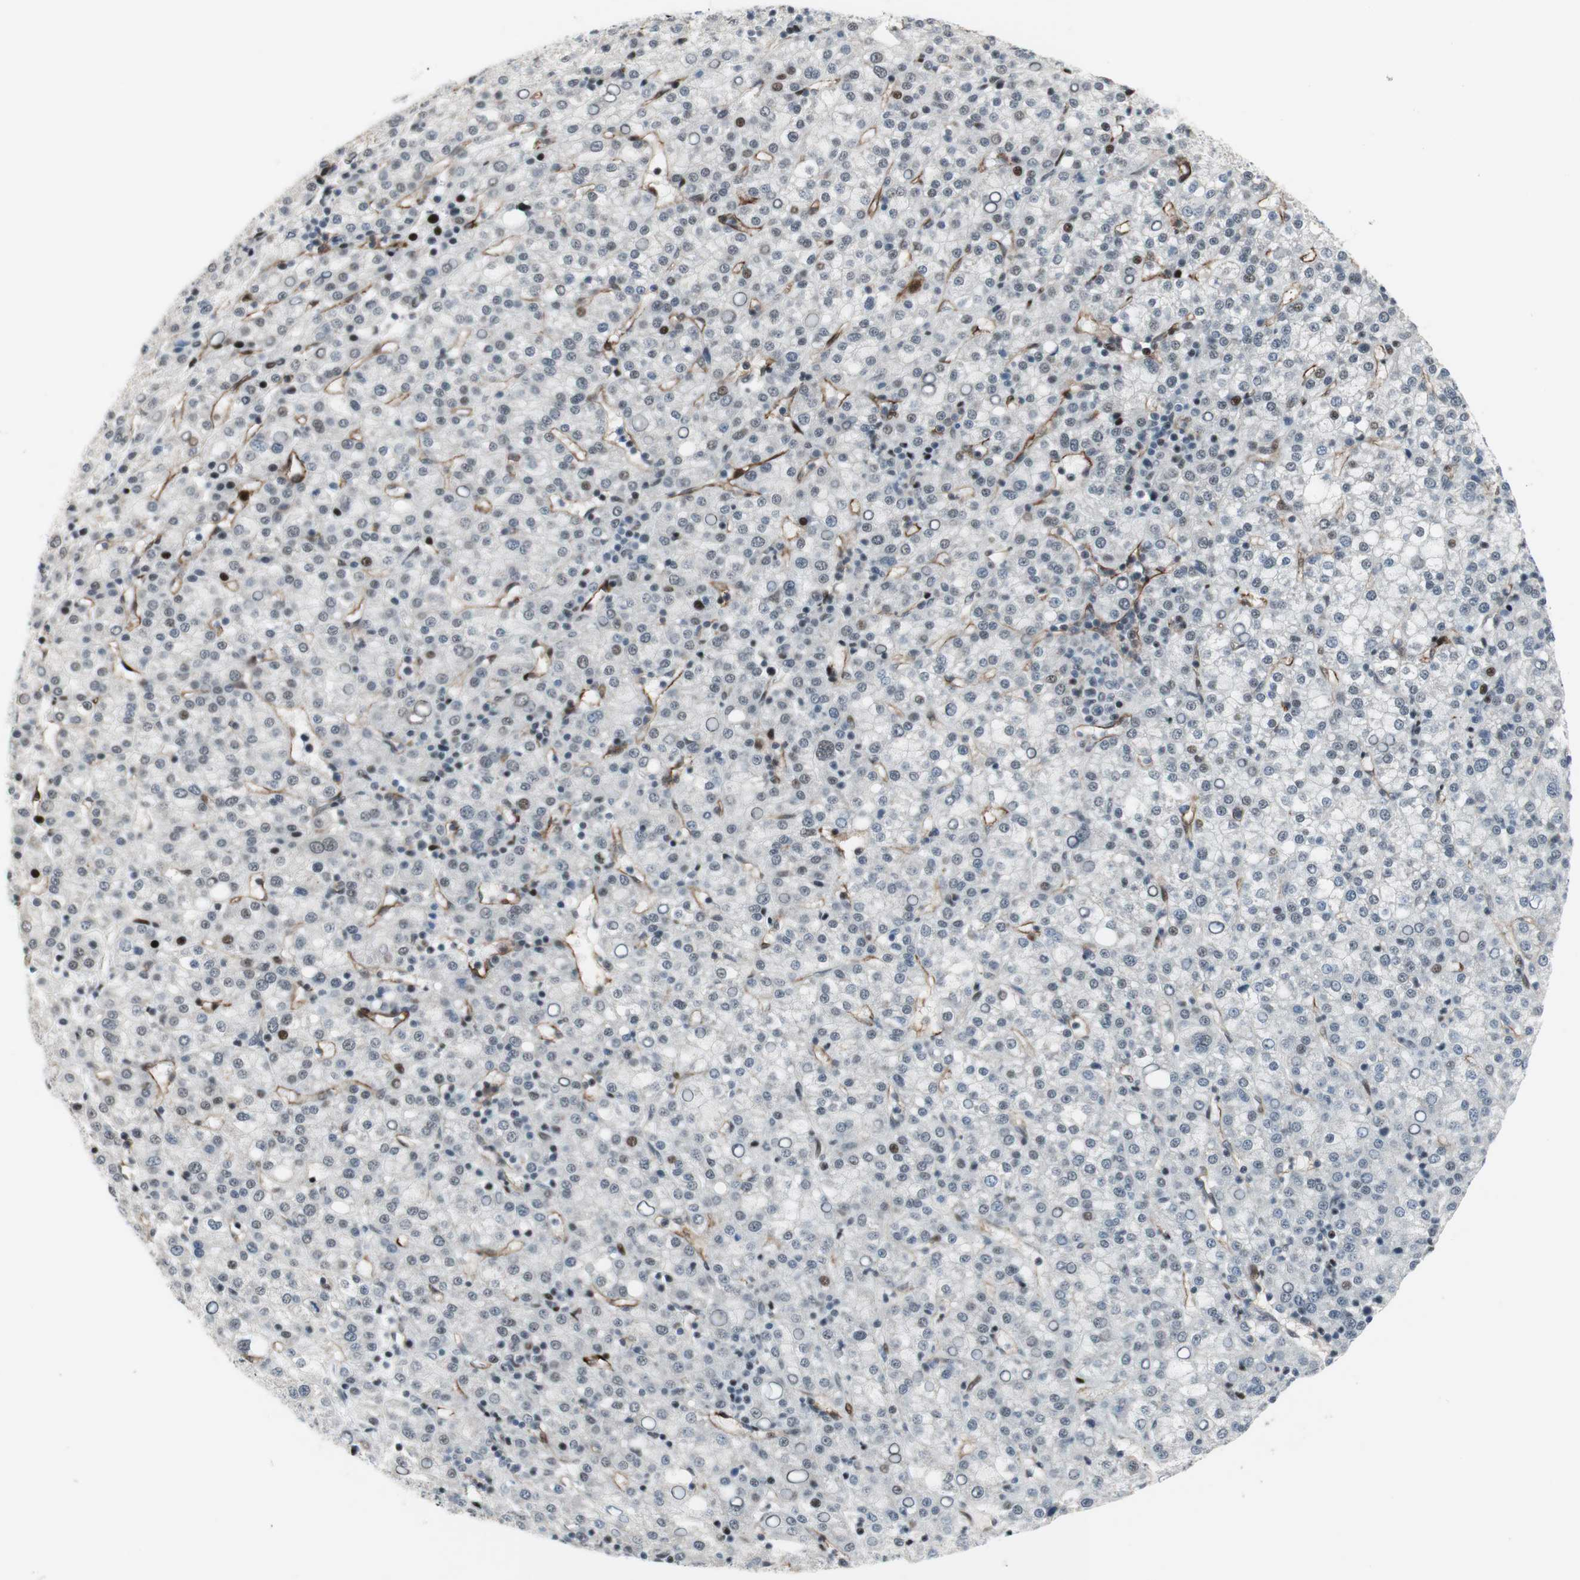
{"staining": {"intensity": "moderate", "quantity": "<25%", "location": "nuclear"}, "tissue": "liver cancer", "cell_type": "Tumor cells", "image_type": "cancer", "snomed": [{"axis": "morphology", "description": "Carcinoma, Hepatocellular, NOS"}, {"axis": "topography", "description": "Liver"}], "caption": "This image reveals immunohistochemistry (IHC) staining of liver cancer (hepatocellular carcinoma), with low moderate nuclear expression in about <25% of tumor cells.", "gene": "FBXO44", "patient": {"sex": "female", "age": 58}}